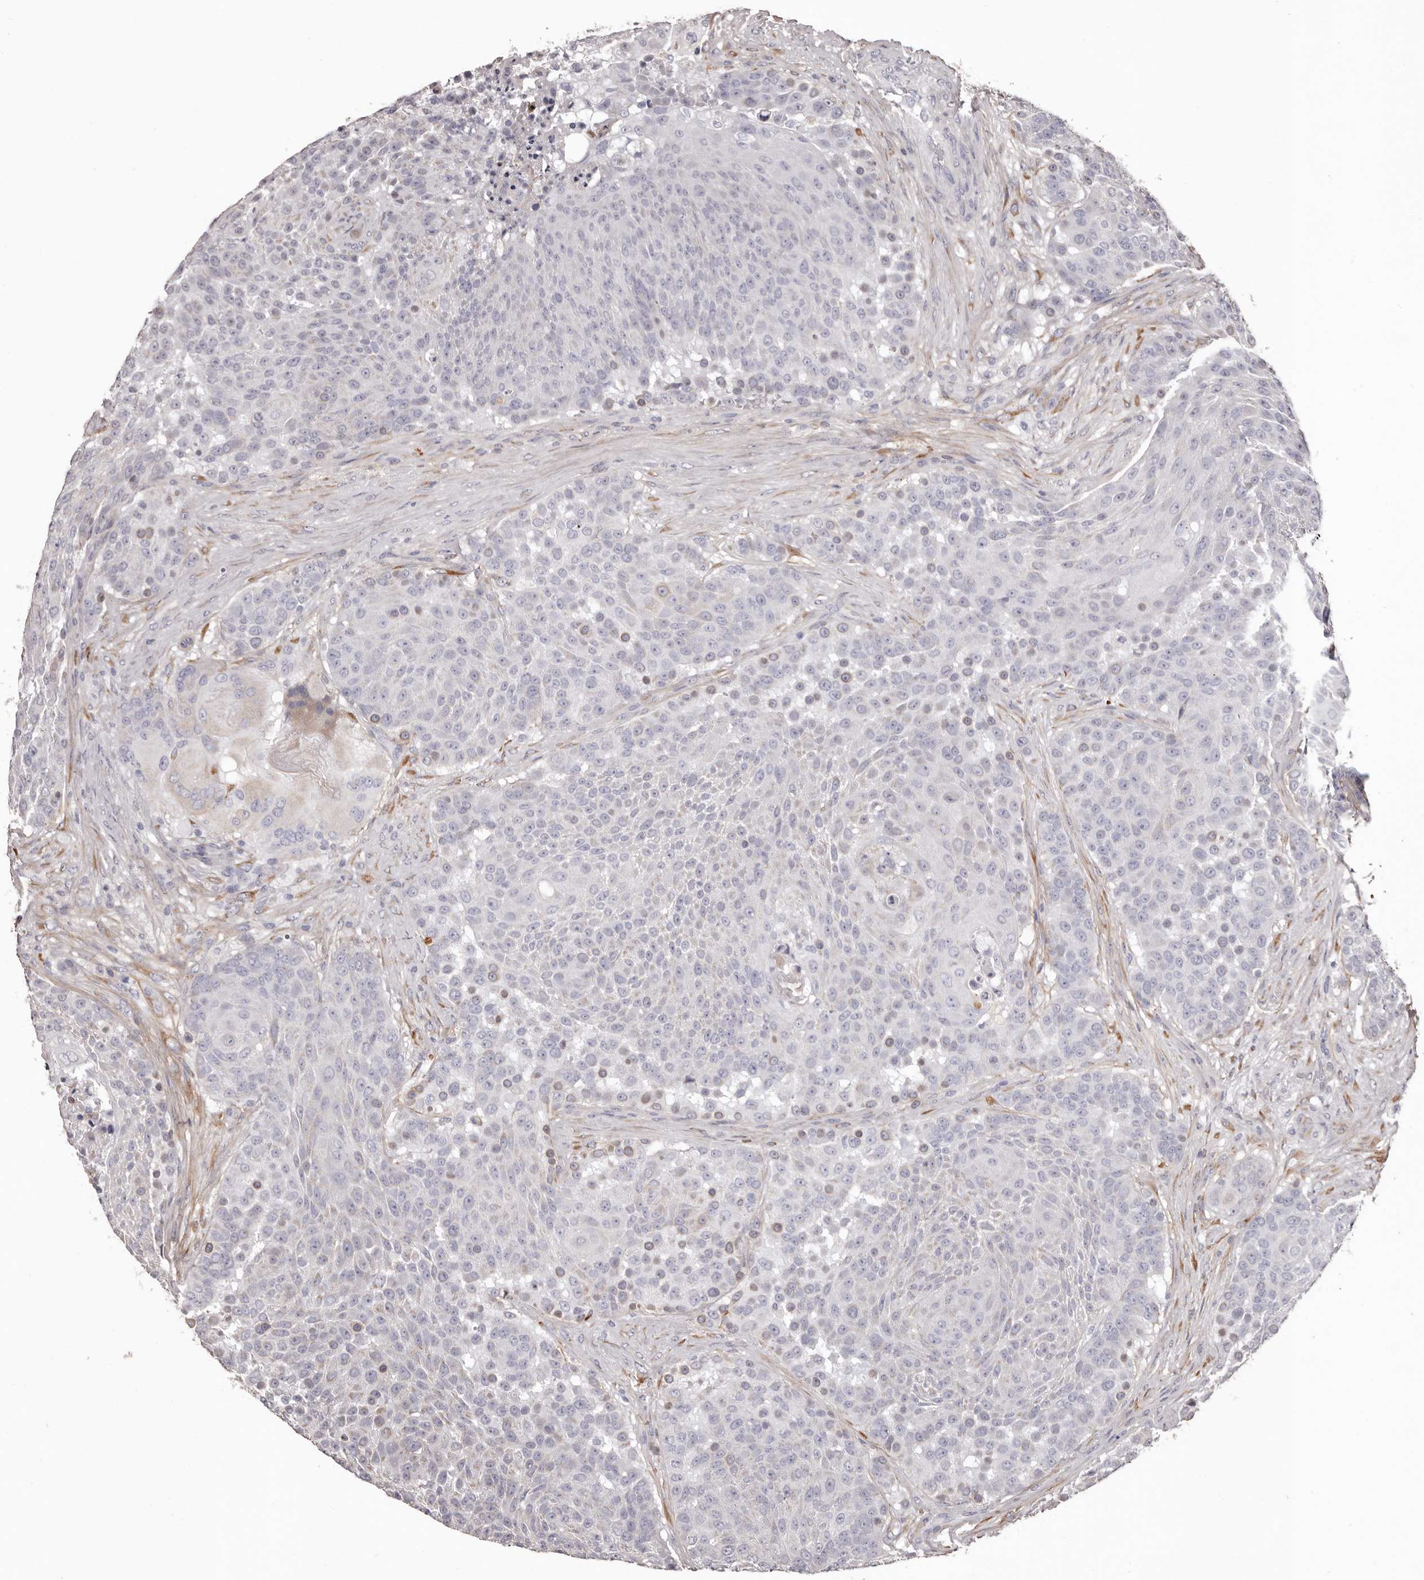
{"staining": {"intensity": "negative", "quantity": "none", "location": "none"}, "tissue": "urothelial cancer", "cell_type": "Tumor cells", "image_type": "cancer", "snomed": [{"axis": "morphology", "description": "Urothelial carcinoma, High grade"}, {"axis": "topography", "description": "Urinary bladder"}], "caption": "The immunohistochemistry (IHC) photomicrograph has no significant staining in tumor cells of urothelial carcinoma (high-grade) tissue. (Stains: DAB immunohistochemistry (IHC) with hematoxylin counter stain, Microscopy: brightfield microscopy at high magnification).", "gene": "COL6A1", "patient": {"sex": "female", "age": 63}}